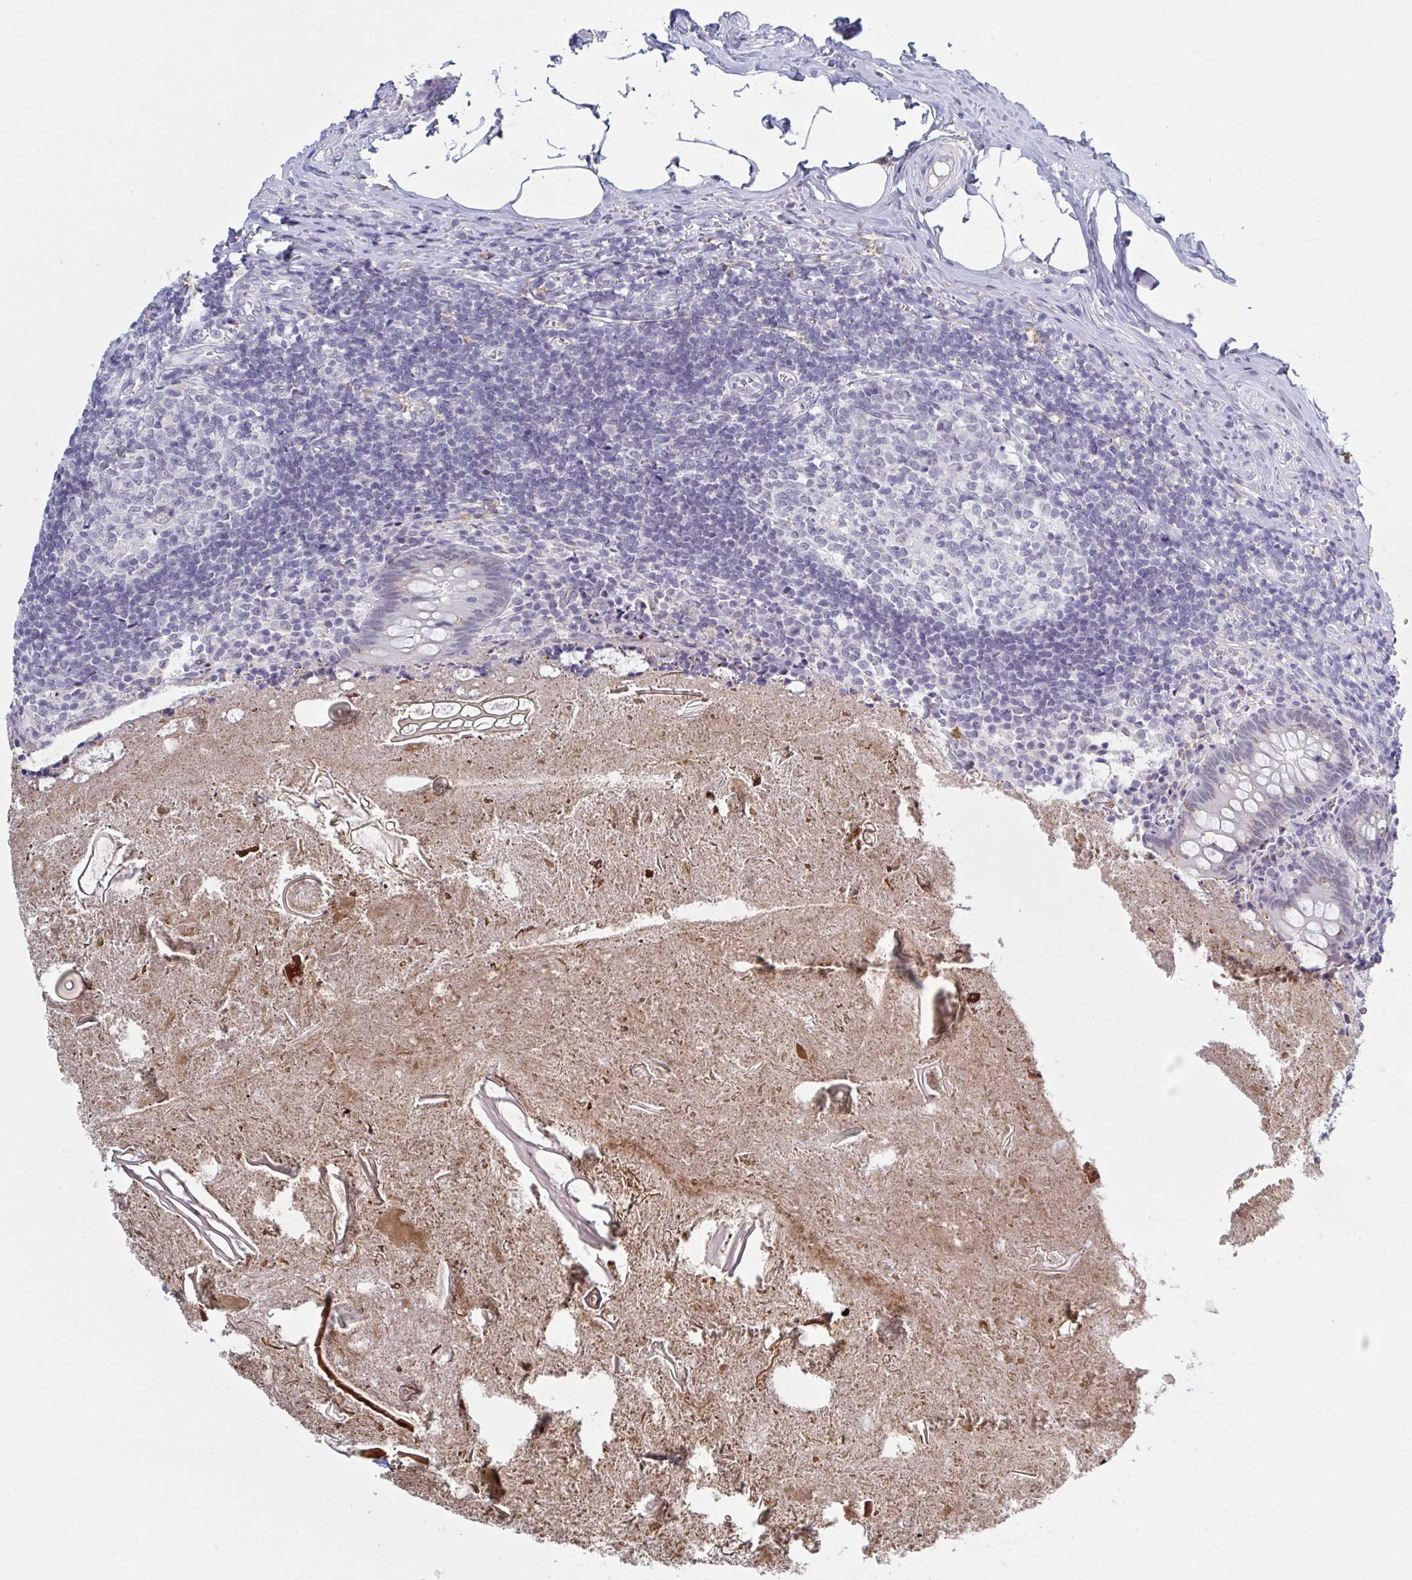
{"staining": {"intensity": "weak", "quantity": "<25%", "location": "cytoplasmic/membranous"}, "tissue": "appendix", "cell_type": "Glandular cells", "image_type": "normal", "snomed": [{"axis": "morphology", "description": "Normal tissue, NOS"}, {"axis": "topography", "description": "Appendix"}], "caption": "Immunohistochemistry of unremarkable human appendix exhibits no expression in glandular cells. Brightfield microscopy of IHC stained with DAB (brown) and hematoxylin (blue), captured at high magnification.", "gene": "KDM4D", "patient": {"sex": "female", "age": 17}}